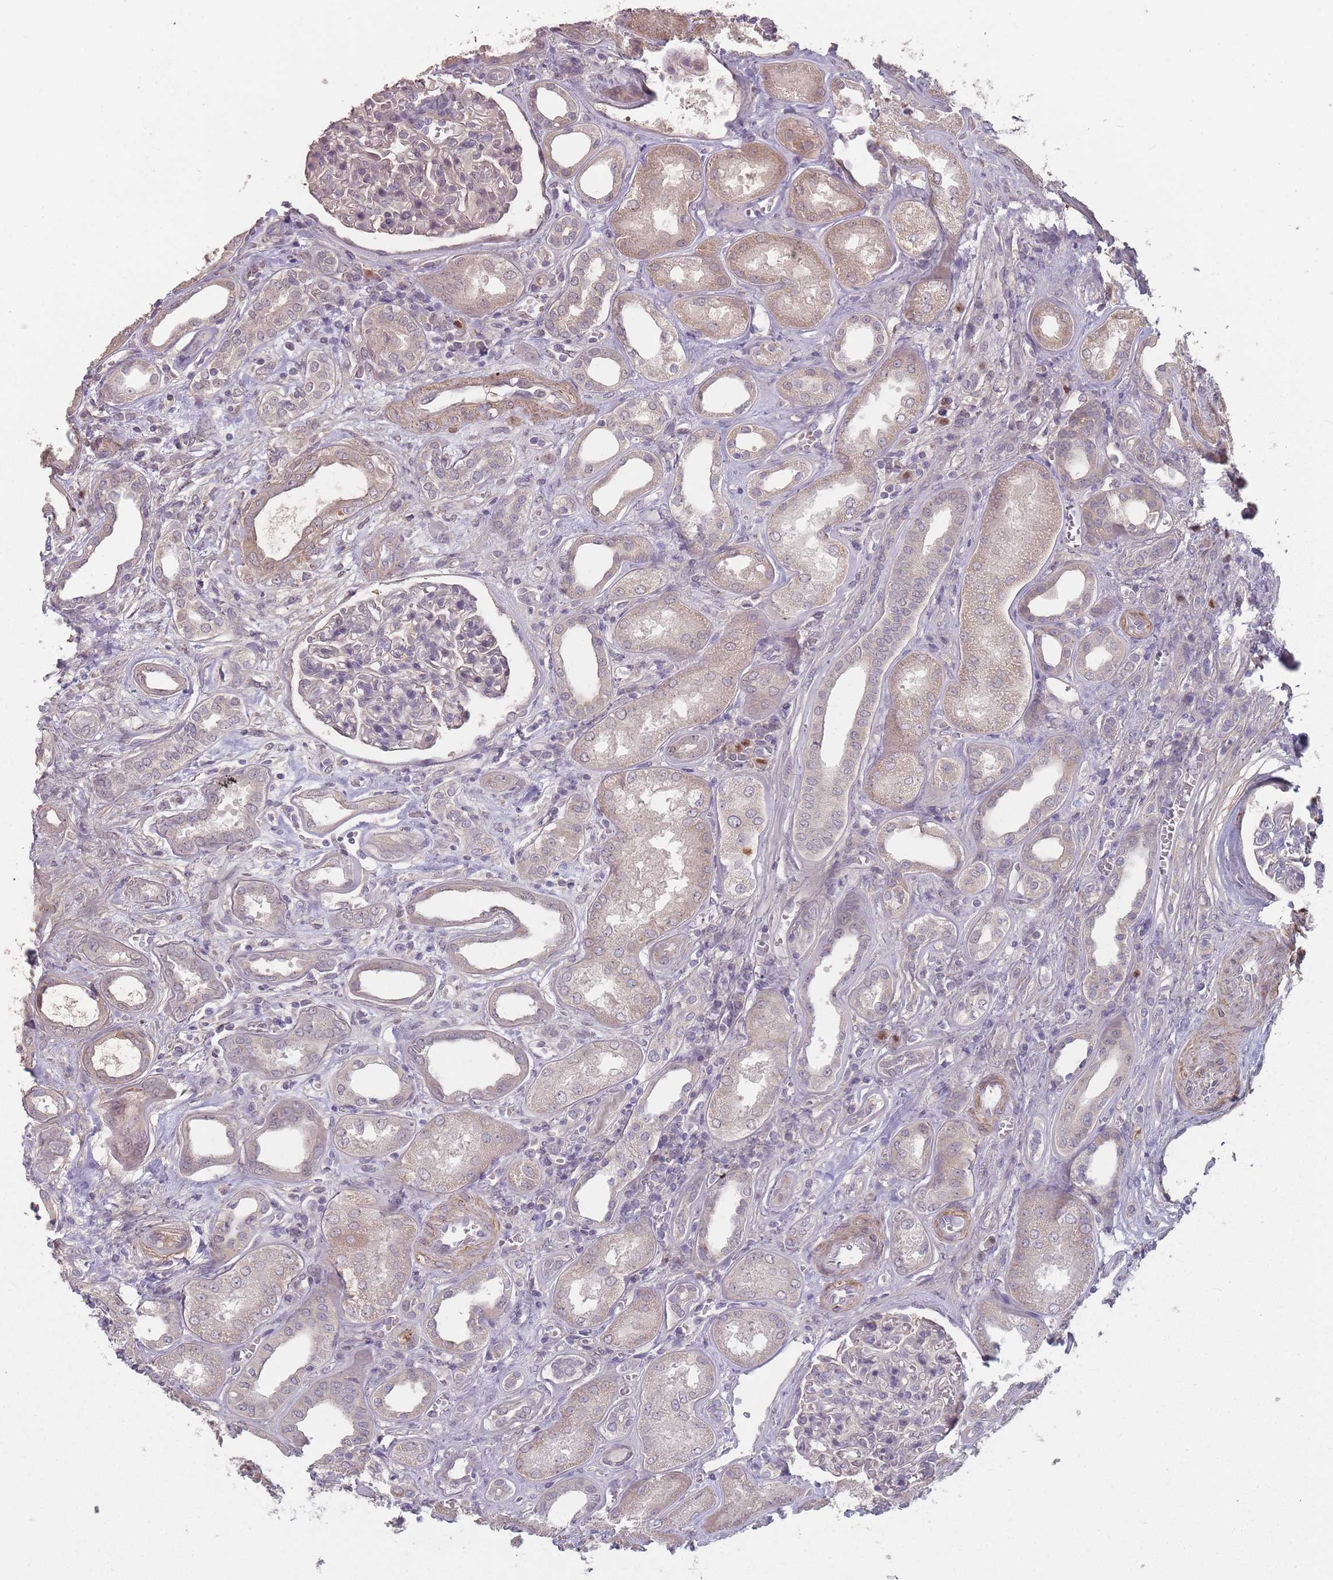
{"staining": {"intensity": "negative", "quantity": "none", "location": "none"}, "tissue": "kidney", "cell_type": "Cells in glomeruli", "image_type": "normal", "snomed": [{"axis": "morphology", "description": "Normal tissue, NOS"}, {"axis": "morphology", "description": "Adenocarcinoma, NOS"}, {"axis": "topography", "description": "Kidney"}], "caption": "Immunohistochemistry of benign kidney displays no positivity in cells in glomeruli. (Stains: DAB immunohistochemistry (IHC) with hematoxylin counter stain, Microscopy: brightfield microscopy at high magnification).", "gene": "ERCC6L", "patient": {"sex": "female", "age": 68}}